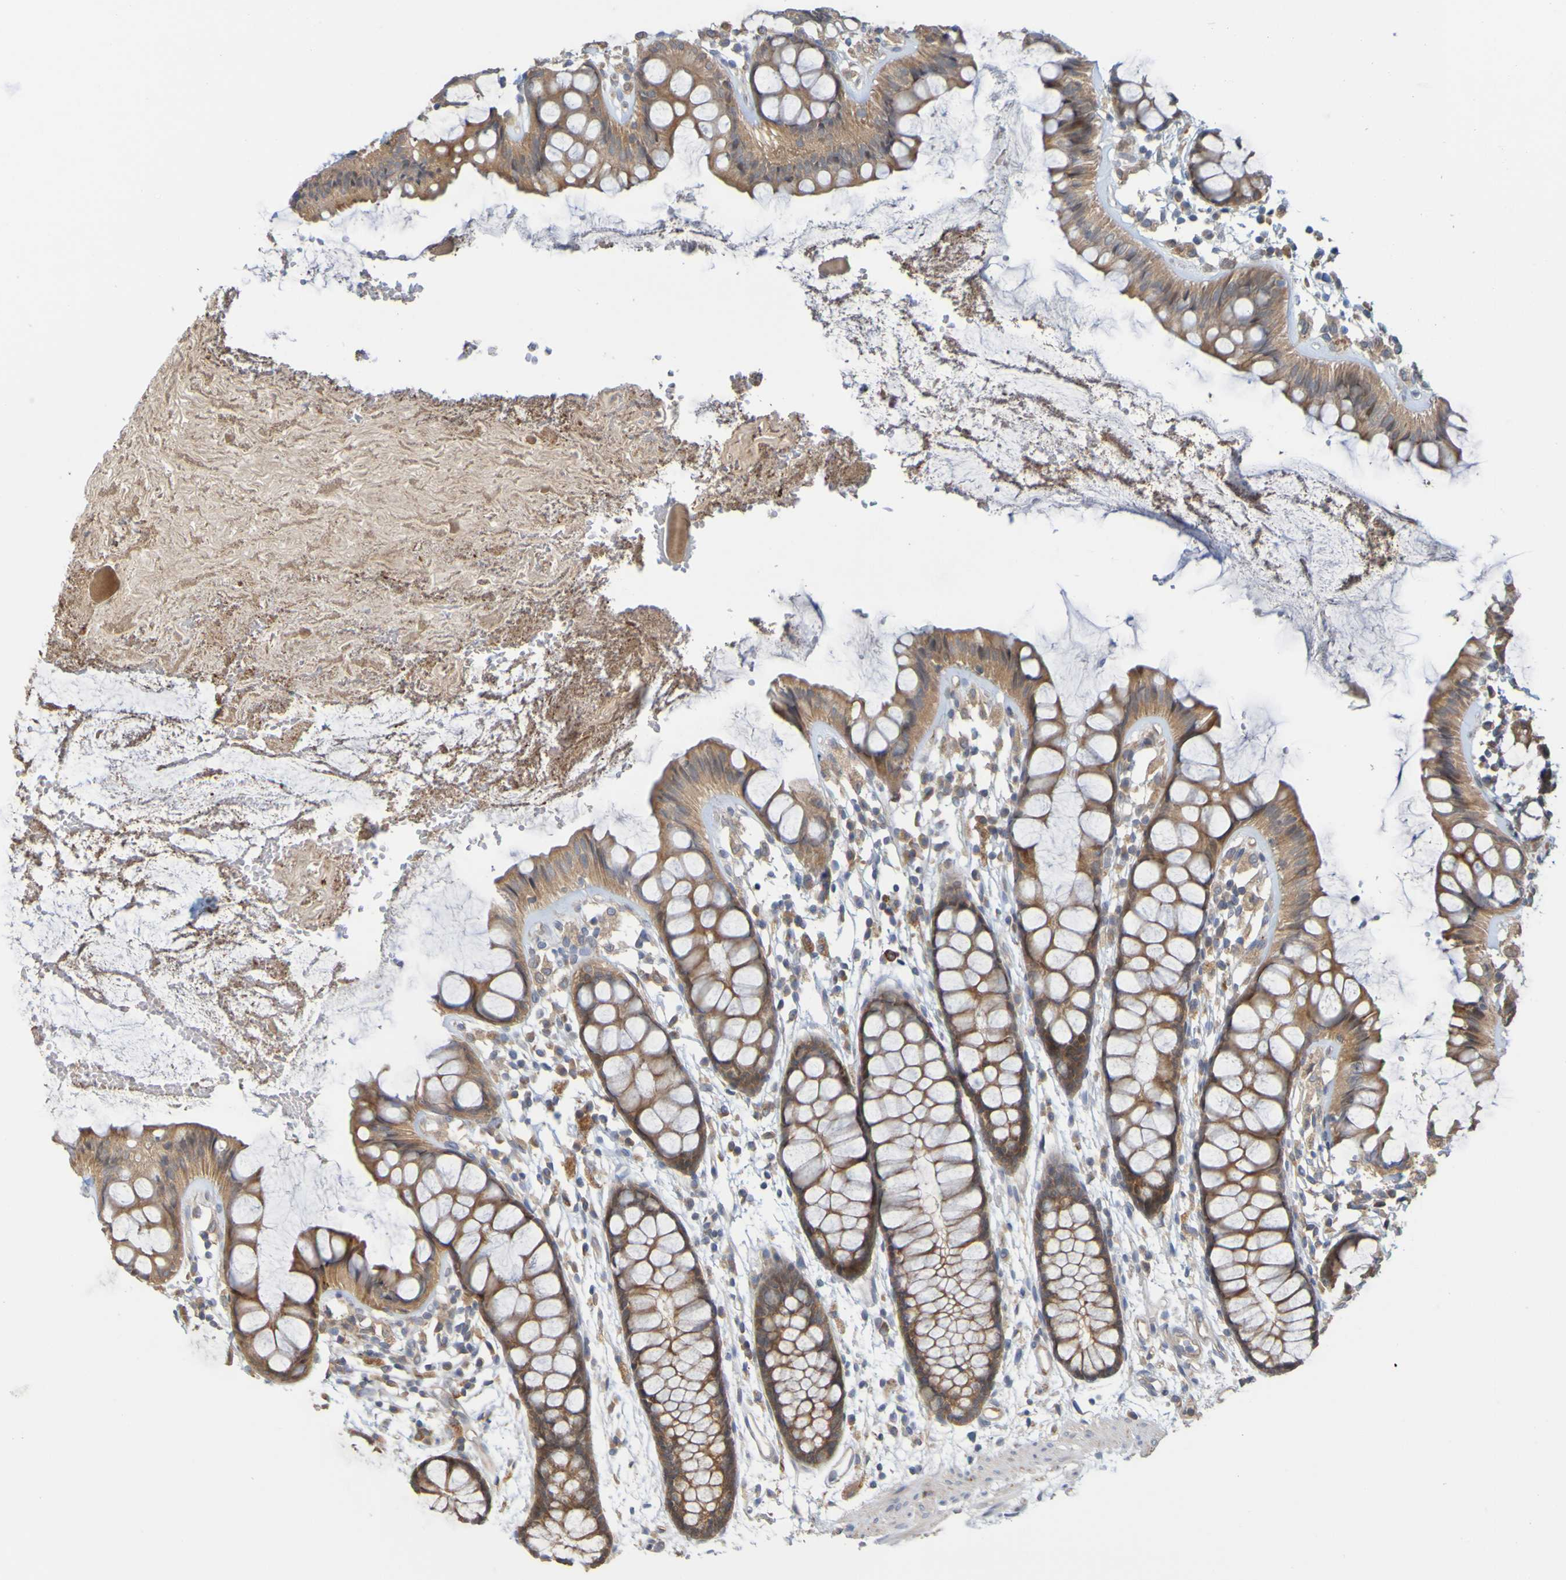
{"staining": {"intensity": "moderate", "quantity": ">75%", "location": "cytoplasmic/membranous"}, "tissue": "rectum", "cell_type": "Glandular cells", "image_type": "normal", "snomed": [{"axis": "morphology", "description": "Normal tissue, NOS"}, {"axis": "topography", "description": "Rectum"}], "caption": "Glandular cells show moderate cytoplasmic/membranous positivity in about >75% of cells in benign rectum.", "gene": "NAV2", "patient": {"sex": "female", "age": 66}}